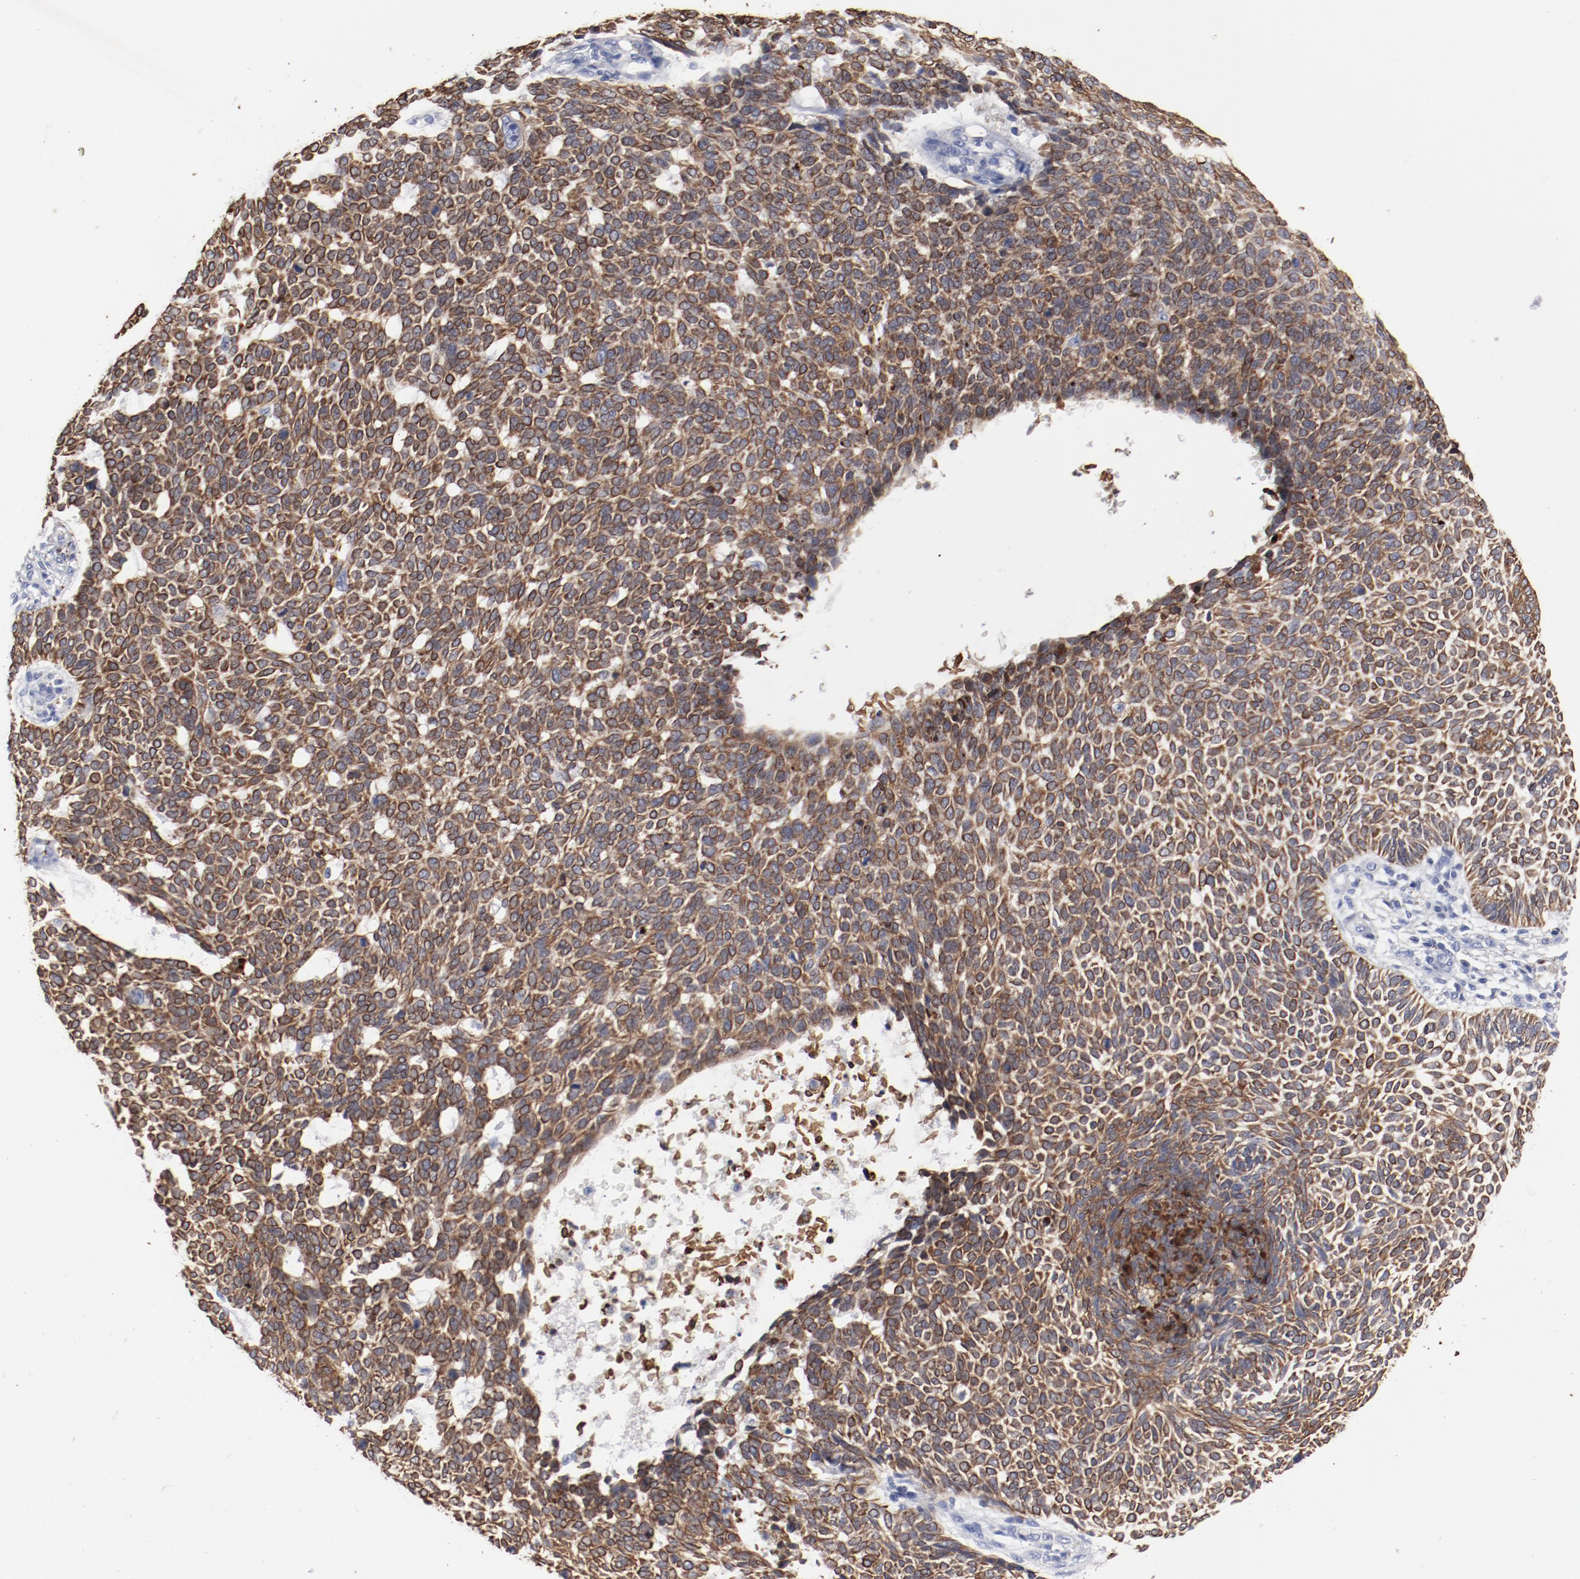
{"staining": {"intensity": "strong", "quantity": ">75%", "location": "cytoplasmic/membranous"}, "tissue": "skin cancer", "cell_type": "Tumor cells", "image_type": "cancer", "snomed": [{"axis": "morphology", "description": "Normal tissue, NOS"}, {"axis": "morphology", "description": "Basal cell carcinoma"}, {"axis": "topography", "description": "Skin"}], "caption": "An image of human skin cancer (basal cell carcinoma) stained for a protein exhibits strong cytoplasmic/membranous brown staining in tumor cells.", "gene": "TSPAN6", "patient": {"sex": "male", "age": 87}}